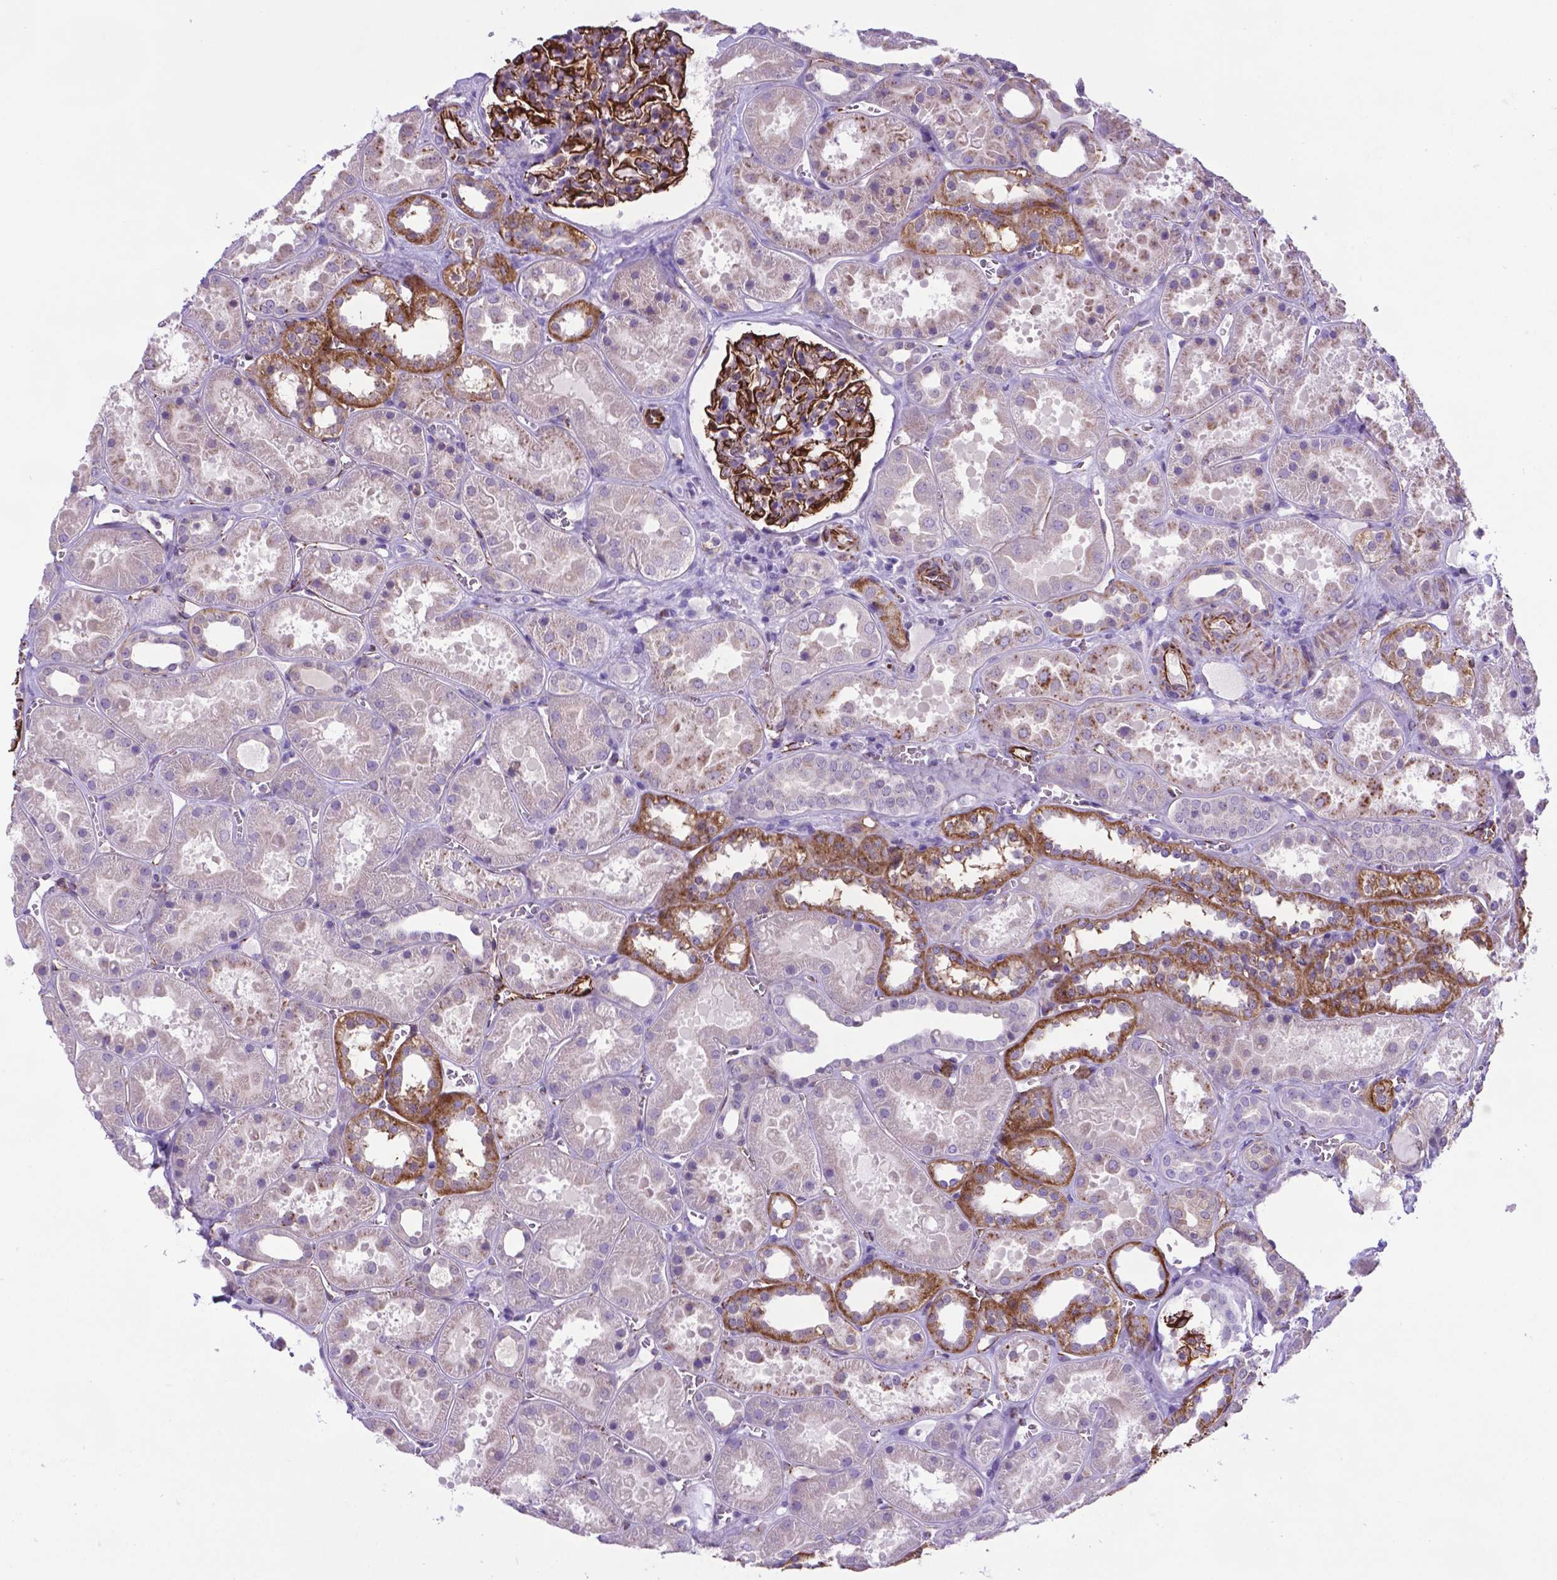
{"staining": {"intensity": "strong", "quantity": "25%-75%", "location": "cytoplasmic/membranous"}, "tissue": "kidney", "cell_type": "Cells in glomeruli", "image_type": "normal", "snomed": [{"axis": "morphology", "description": "Normal tissue, NOS"}, {"axis": "topography", "description": "Kidney"}], "caption": "Immunohistochemistry micrograph of benign human kidney stained for a protein (brown), which reveals high levels of strong cytoplasmic/membranous expression in approximately 25%-75% of cells in glomeruli.", "gene": "LZTR1", "patient": {"sex": "female", "age": 41}}